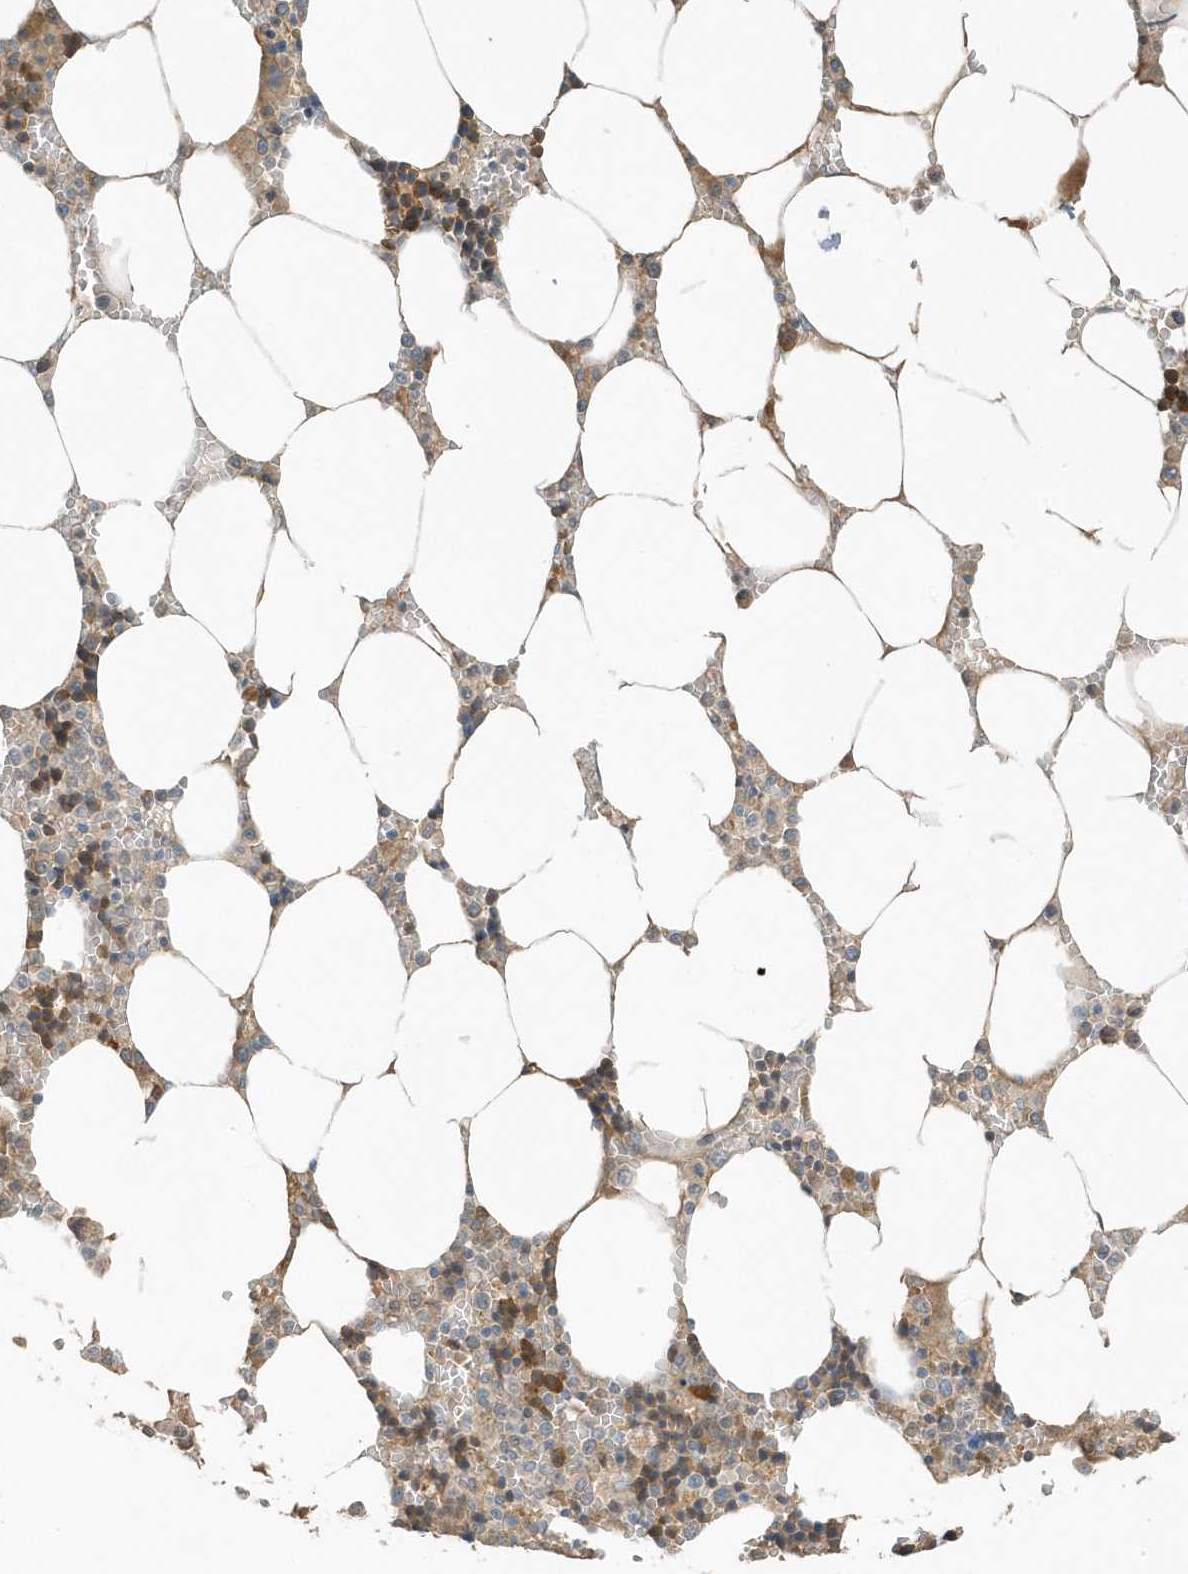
{"staining": {"intensity": "moderate", "quantity": "25%-75%", "location": "cytoplasmic/membranous"}, "tissue": "bone marrow", "cell_type": "Hematopoietic cells", "image_type": "normal", "snomed": [{"axis": "morphology", "description": "Normal tissue, NOS"}, {"axis": "topography", "description": "Bone marrow"}], "caption": "Bone marrow was stained to show a protein in brown. There is medium levels of moderate cytoplasmic/membranous expression in about 25%-75% of hematopoietic cells. The protein is shown in brown color, while the nuclei are stained blue.", "gene": "USP53", "patient": {"sex": "male", "age": 70}}